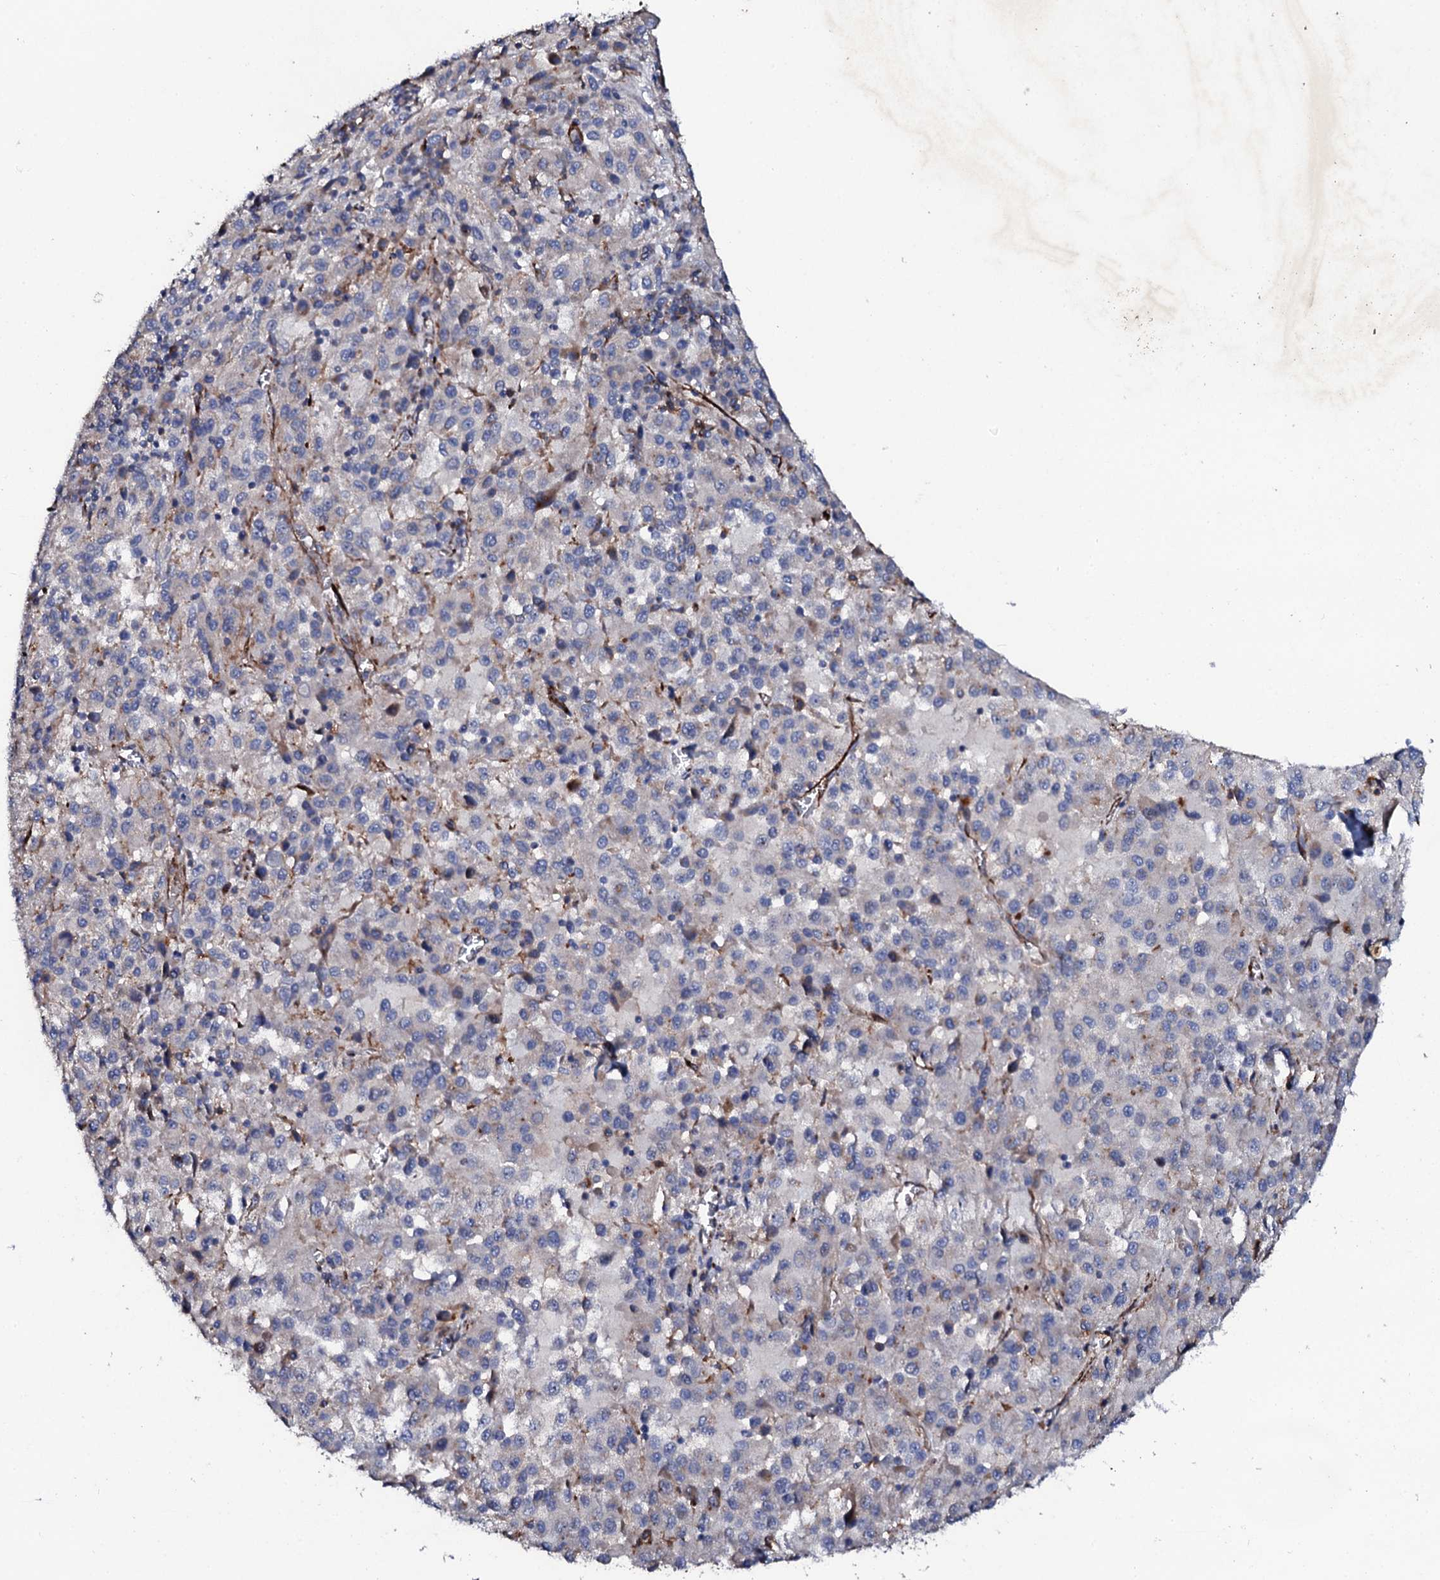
{"staining": {"intensity": "negative", "quantity": "none", "location": "none"}, "tissue": "melanoma", "cell_type": "Tumor cells", "image_type": "cancer", "snomed": [{"axis": "morphology", "description": "Malignant melanoma, Metastatic site"}, {"axis": "topography", "description": "Lung"}], "caption": "Immunohistochemistry (IHC) photomicrograph of malignant melanoma (metastatic site) stained for a protein (brown), which displays no staining in tumor cells.", "gene": "DBX1", "patient": {"sex": "male", "age": 64}}